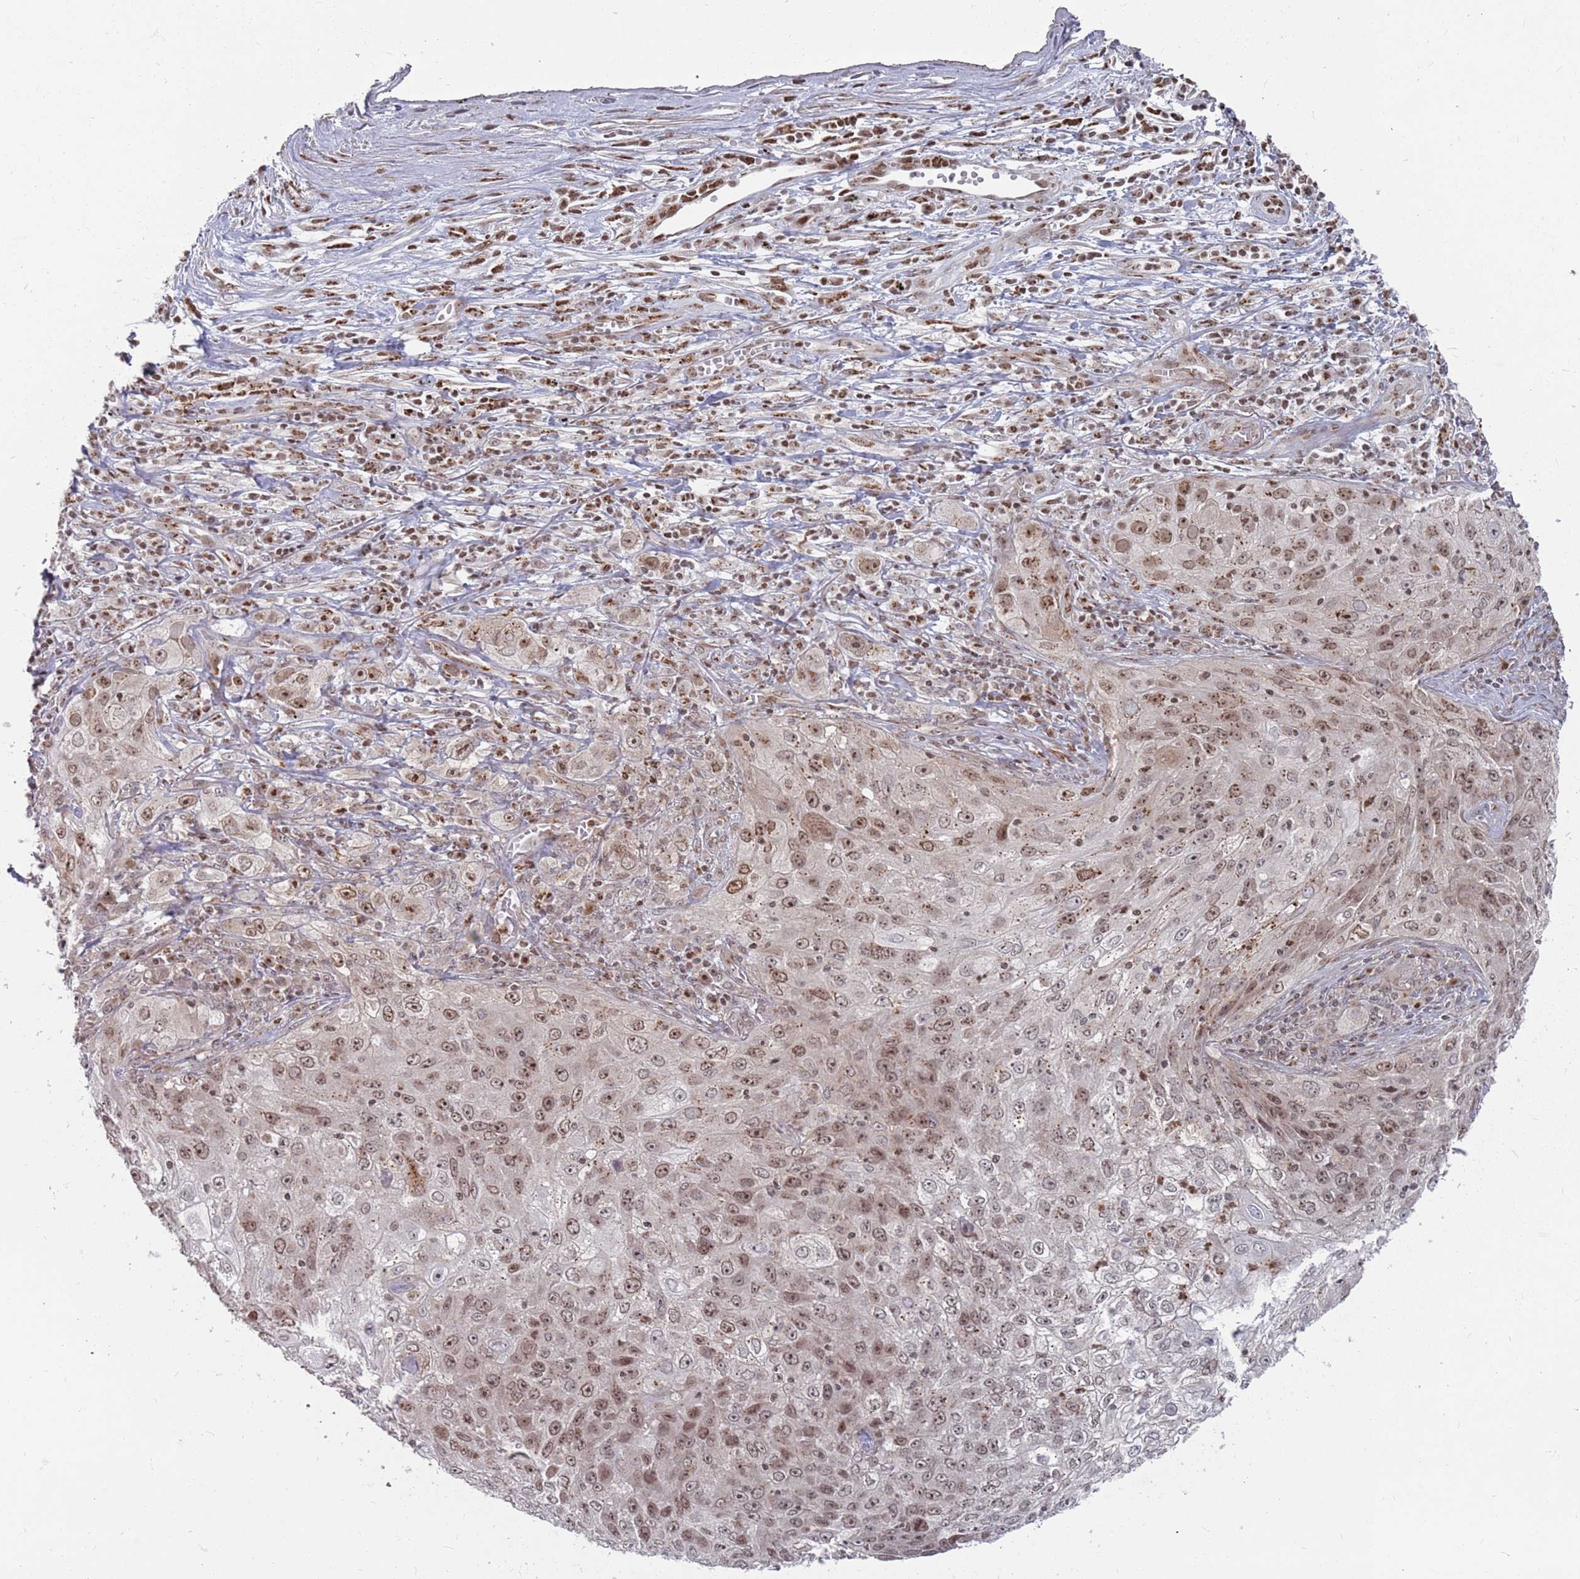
{"staining": {"intensity": "moderate", "quantity": ">75%", "location": "nuclear"}, "tissue": "lung cancer", "cell_type": "Tumor cells", "image_type": "cancer", "snomed": [{"axis": "morphology", "description": "Squamous cell carcinoma, NOS"}, {"axis": "topography", "description": "Lung"}], "caption": "Squamous cell carcinoma (lung) stained with immunohistochemistry demonstrates moderate nuclear positivity in approximately >75% of tumor cells.", "gene": "FMO4", "patient": {"sex": "female", "age": 69}}